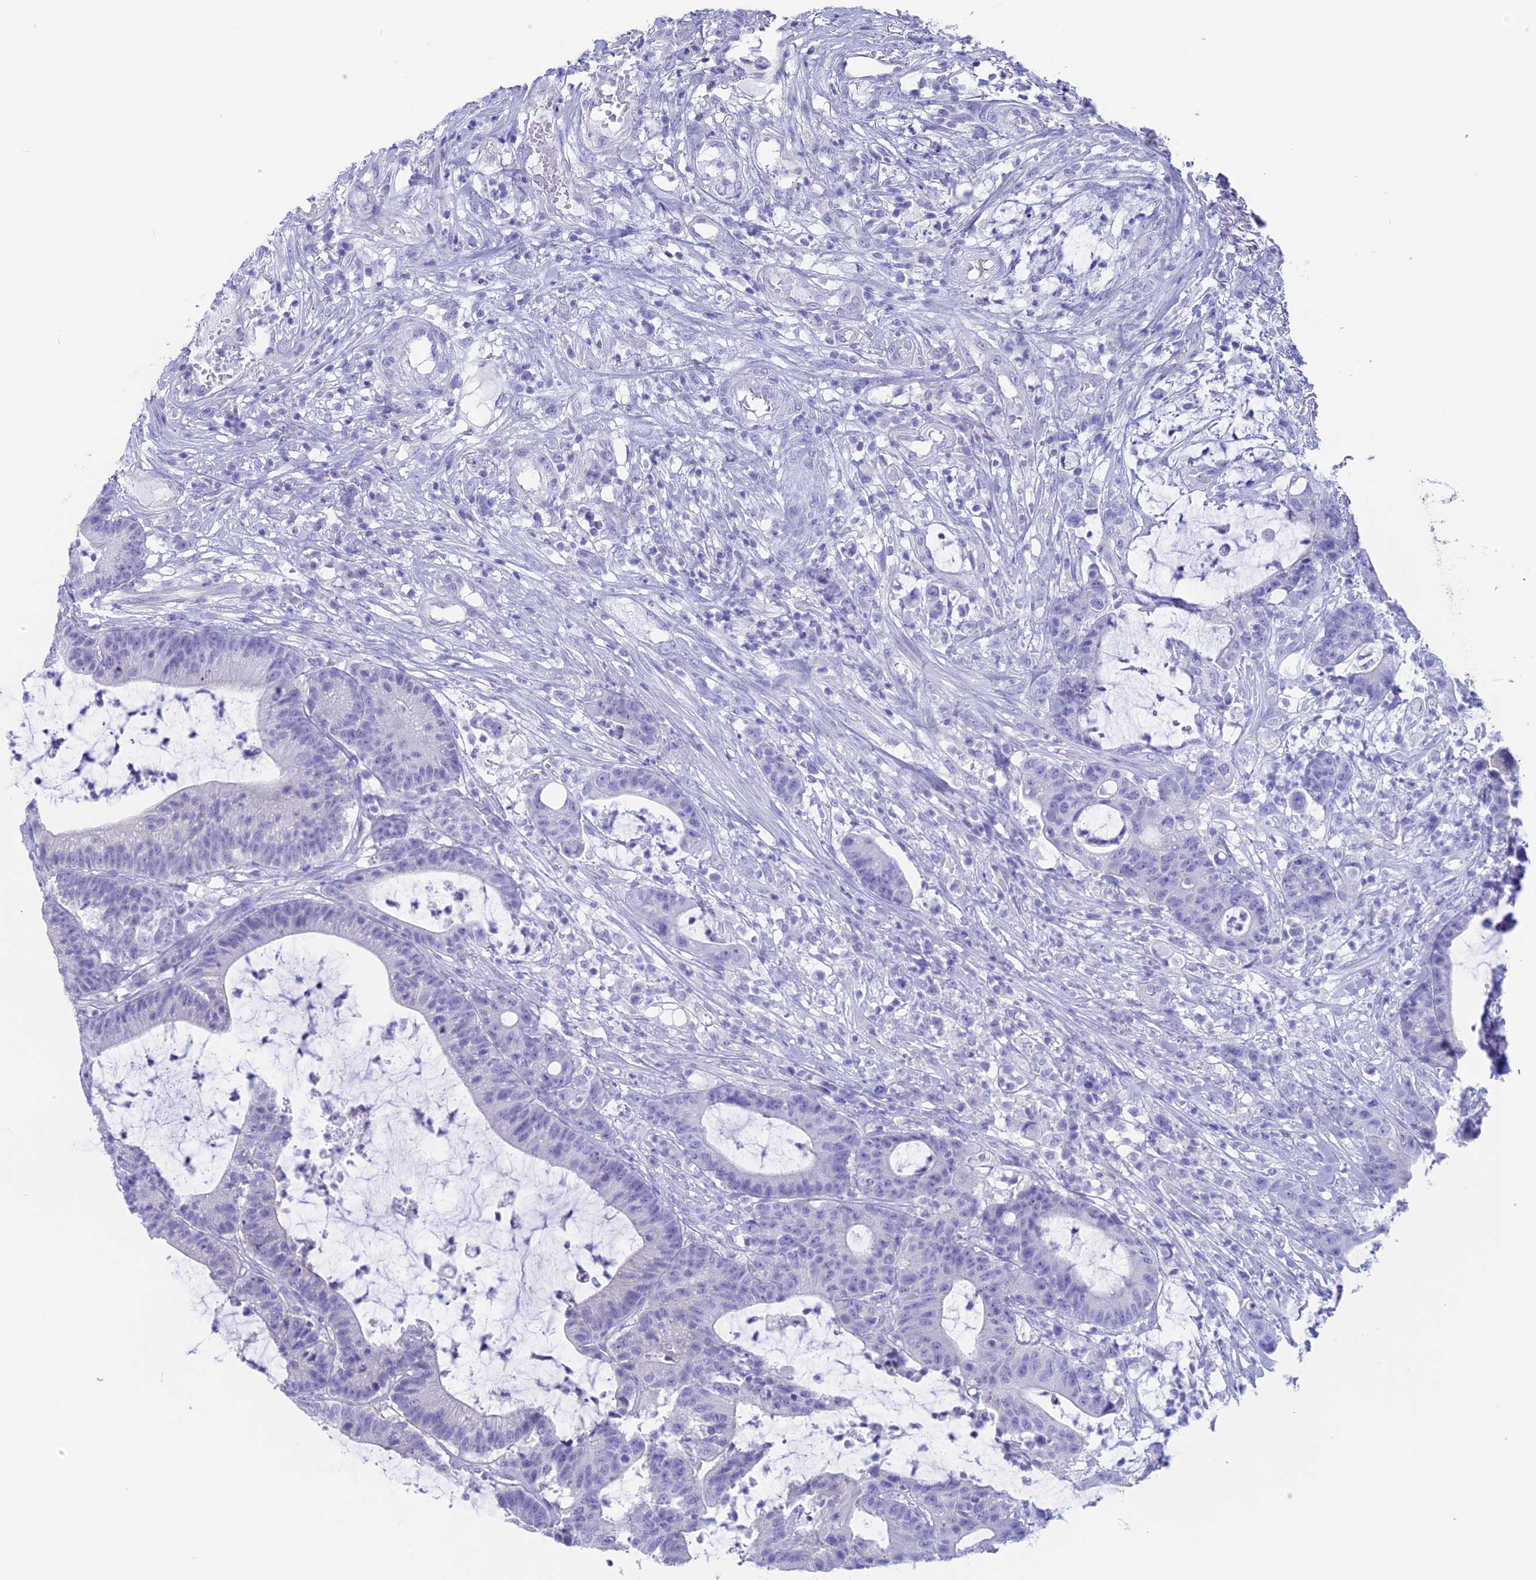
{"staining": {"intensity": "negative", "quantity": "none", "location": "none"}, "tissue": "colorectal cancer", "cell_type": "Tumor cells", "image_type": "cancer", "snomed": [{"axis": "morphology", "description": "Adenocarcinoma, NOS"}, {"axis": "topography", "description": "Colon"}], "caption": "The immunohistochemistry histopathology image has no significant expression in tumor cells of colorectal adenocarcinoma tissue.", "gene": "RP1", "patient": {"sex": "female", "age": 84}}